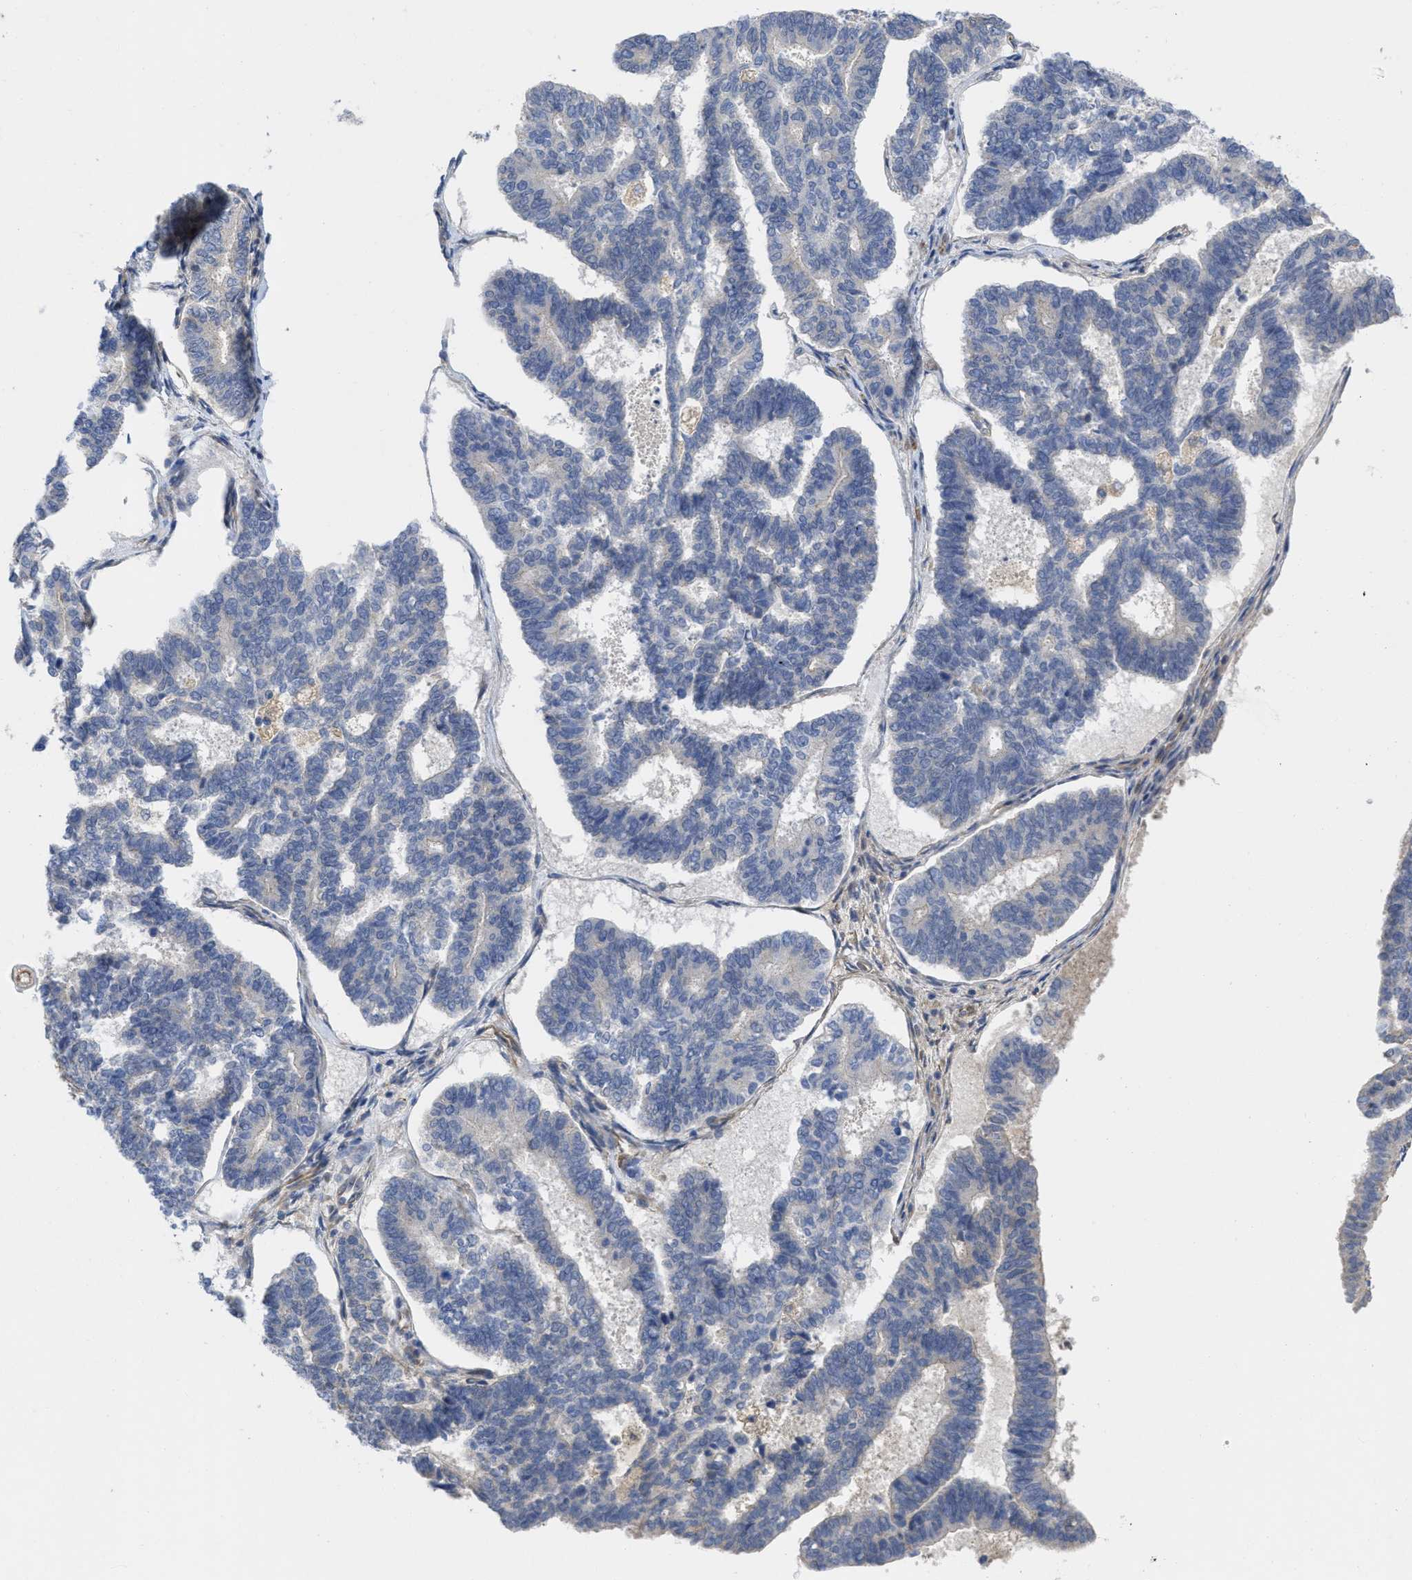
{"staining": {"intensity": "negative", "quantity": "none", "location": "none"}, "tissue": "endometrial cancer", "cell_type": "Tumor cells", "image_type": "cancer", "snomed": [{"axis": "morphology", "description": "Adenocarcinoma, NOS"}, {"axis": "topography", "description": "Endometrium"}], "caption": "Endometrial cancer (adenocarcinoma) was stained to show a protein in brown. There is no significant positivity in tumor cells.", "gene": "ARHGEF26", "patient": {"sex": "female", "age": 70}}